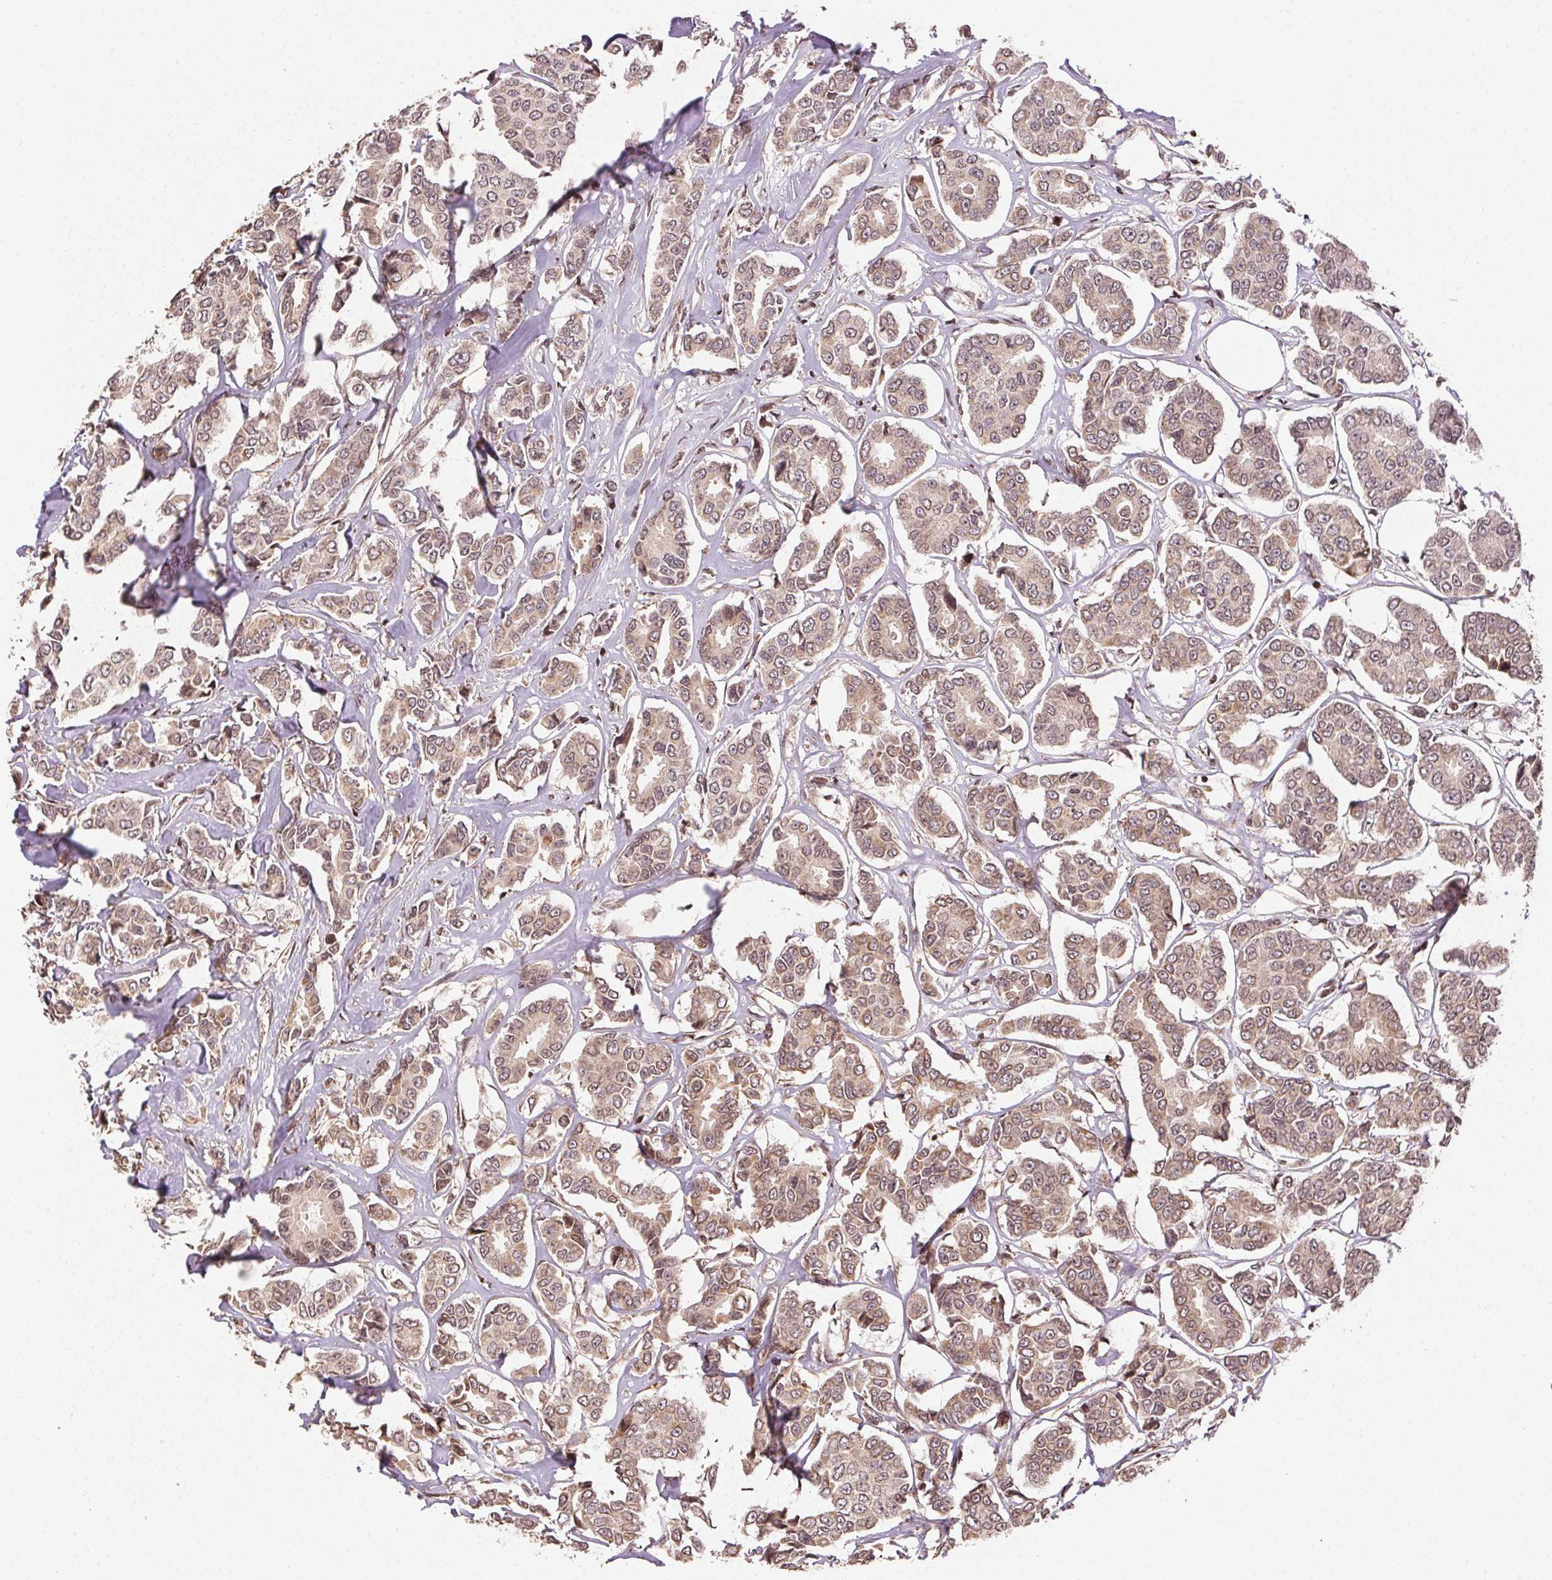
{"staining": {"intensity": "weak", "quantity": ">75%", "location": "cytoplasmic/membranous"}, "tissue": "breast cancer", "cell_type": "Tumor cells", "image_type": "cancer", "snomed": [{"axis": "morphology", "description": "Duct carcinoma"}, {"axis": "topography", "description": "Breast"}], "caption": "This is a photomicrograph of IHC staining of breast cancer, which shows weak staining in the cytoplasmic/membranous of tumor cells.", "gene": "SPRED2", "patient": {"sex": "female", "age": 94}}